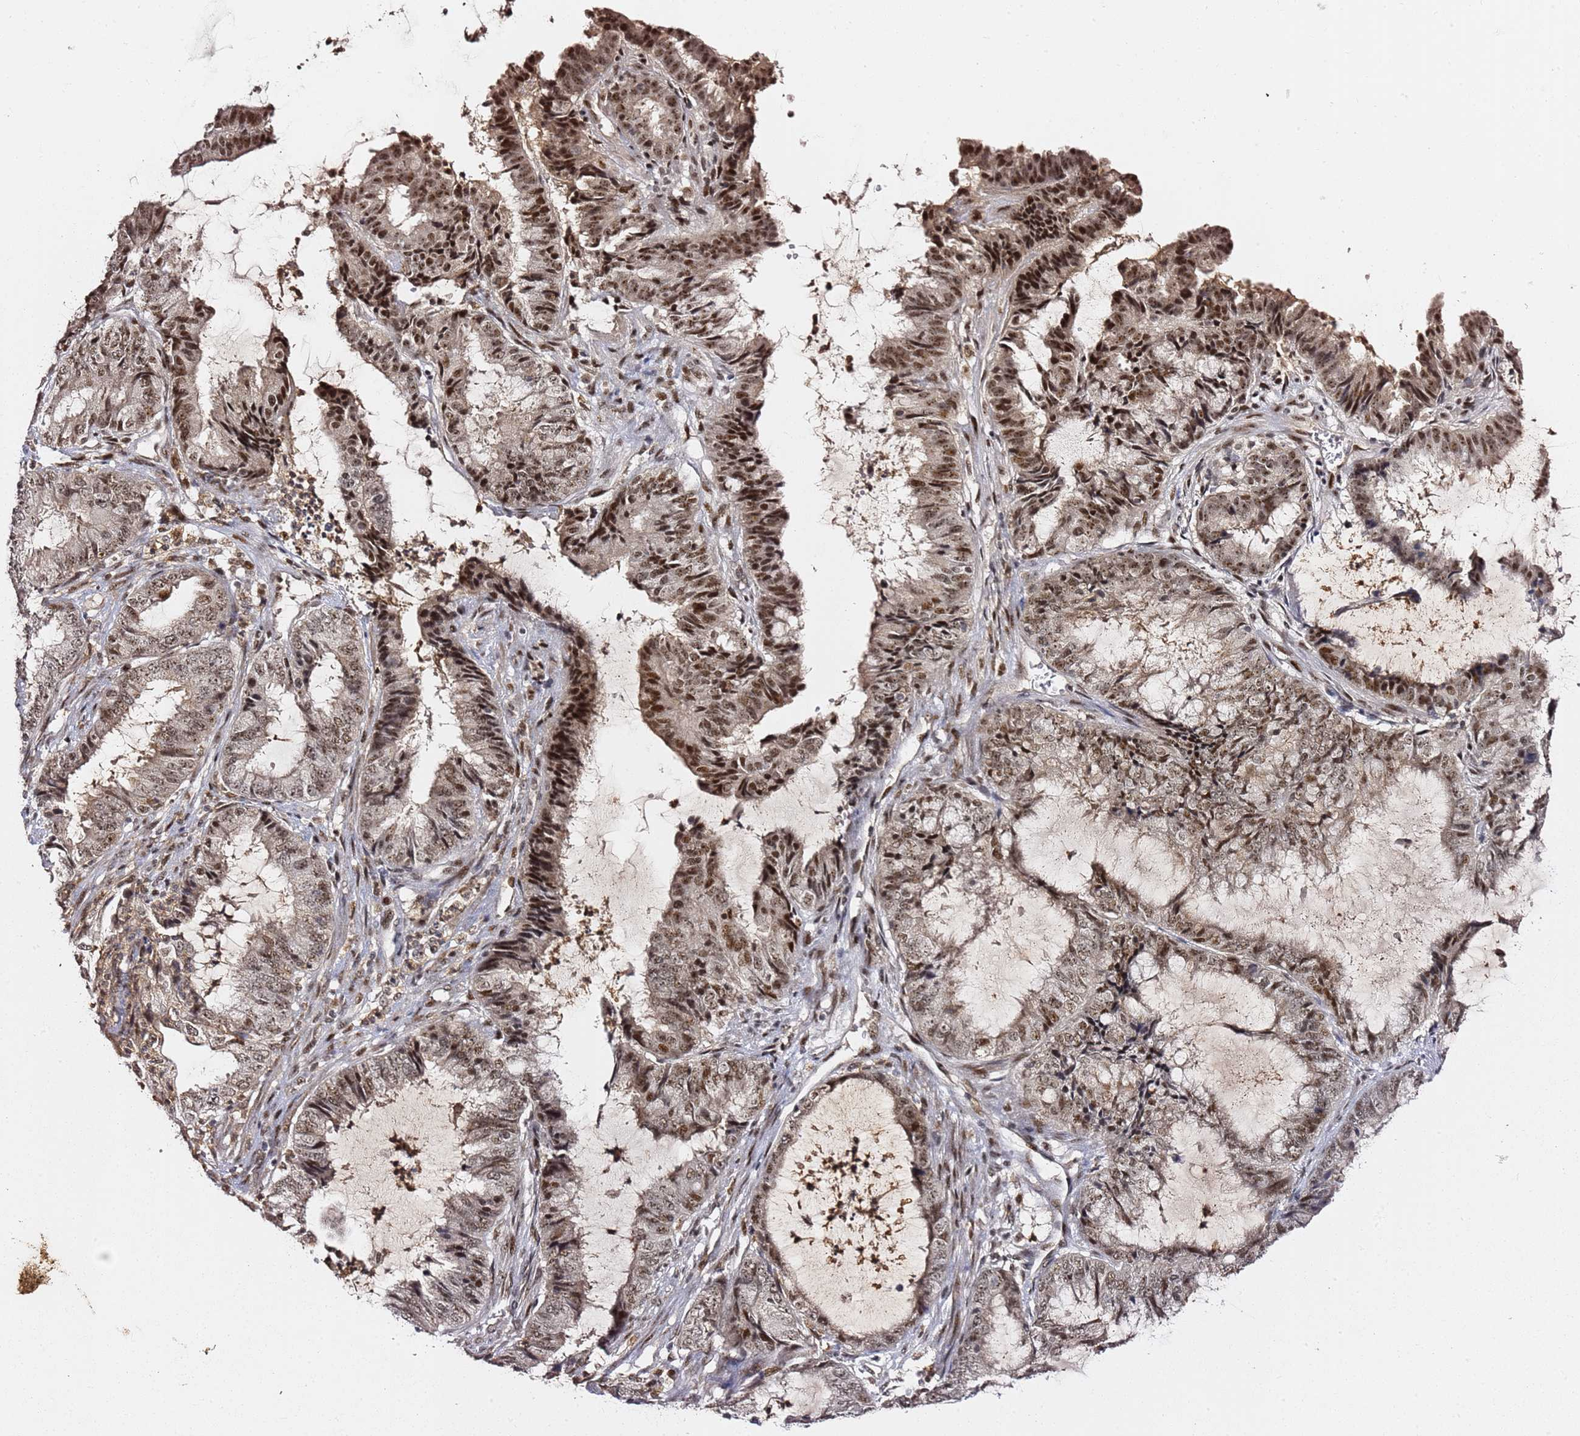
{"staining": {"intensity": "strong", "quantity": ">75%", "location": "nuclear"}, "tissue": "endometrial cancer", "cell_type": "Tumor cells", "image_type": "cancer", "snomed": [{"axis": "morphology", "description": "Adenocarcinoma, NOS"}, {"axis": "topography", "description": "Endometrium"}], "caption": "Immunohistochemical staining of adenocarcinoma (endometrial) demonstrates high levels of strong nuclear protein expression in about >75% of tumor cells.", "gene": "FCF1", "patient": {"sex": "female", "age": 51}}